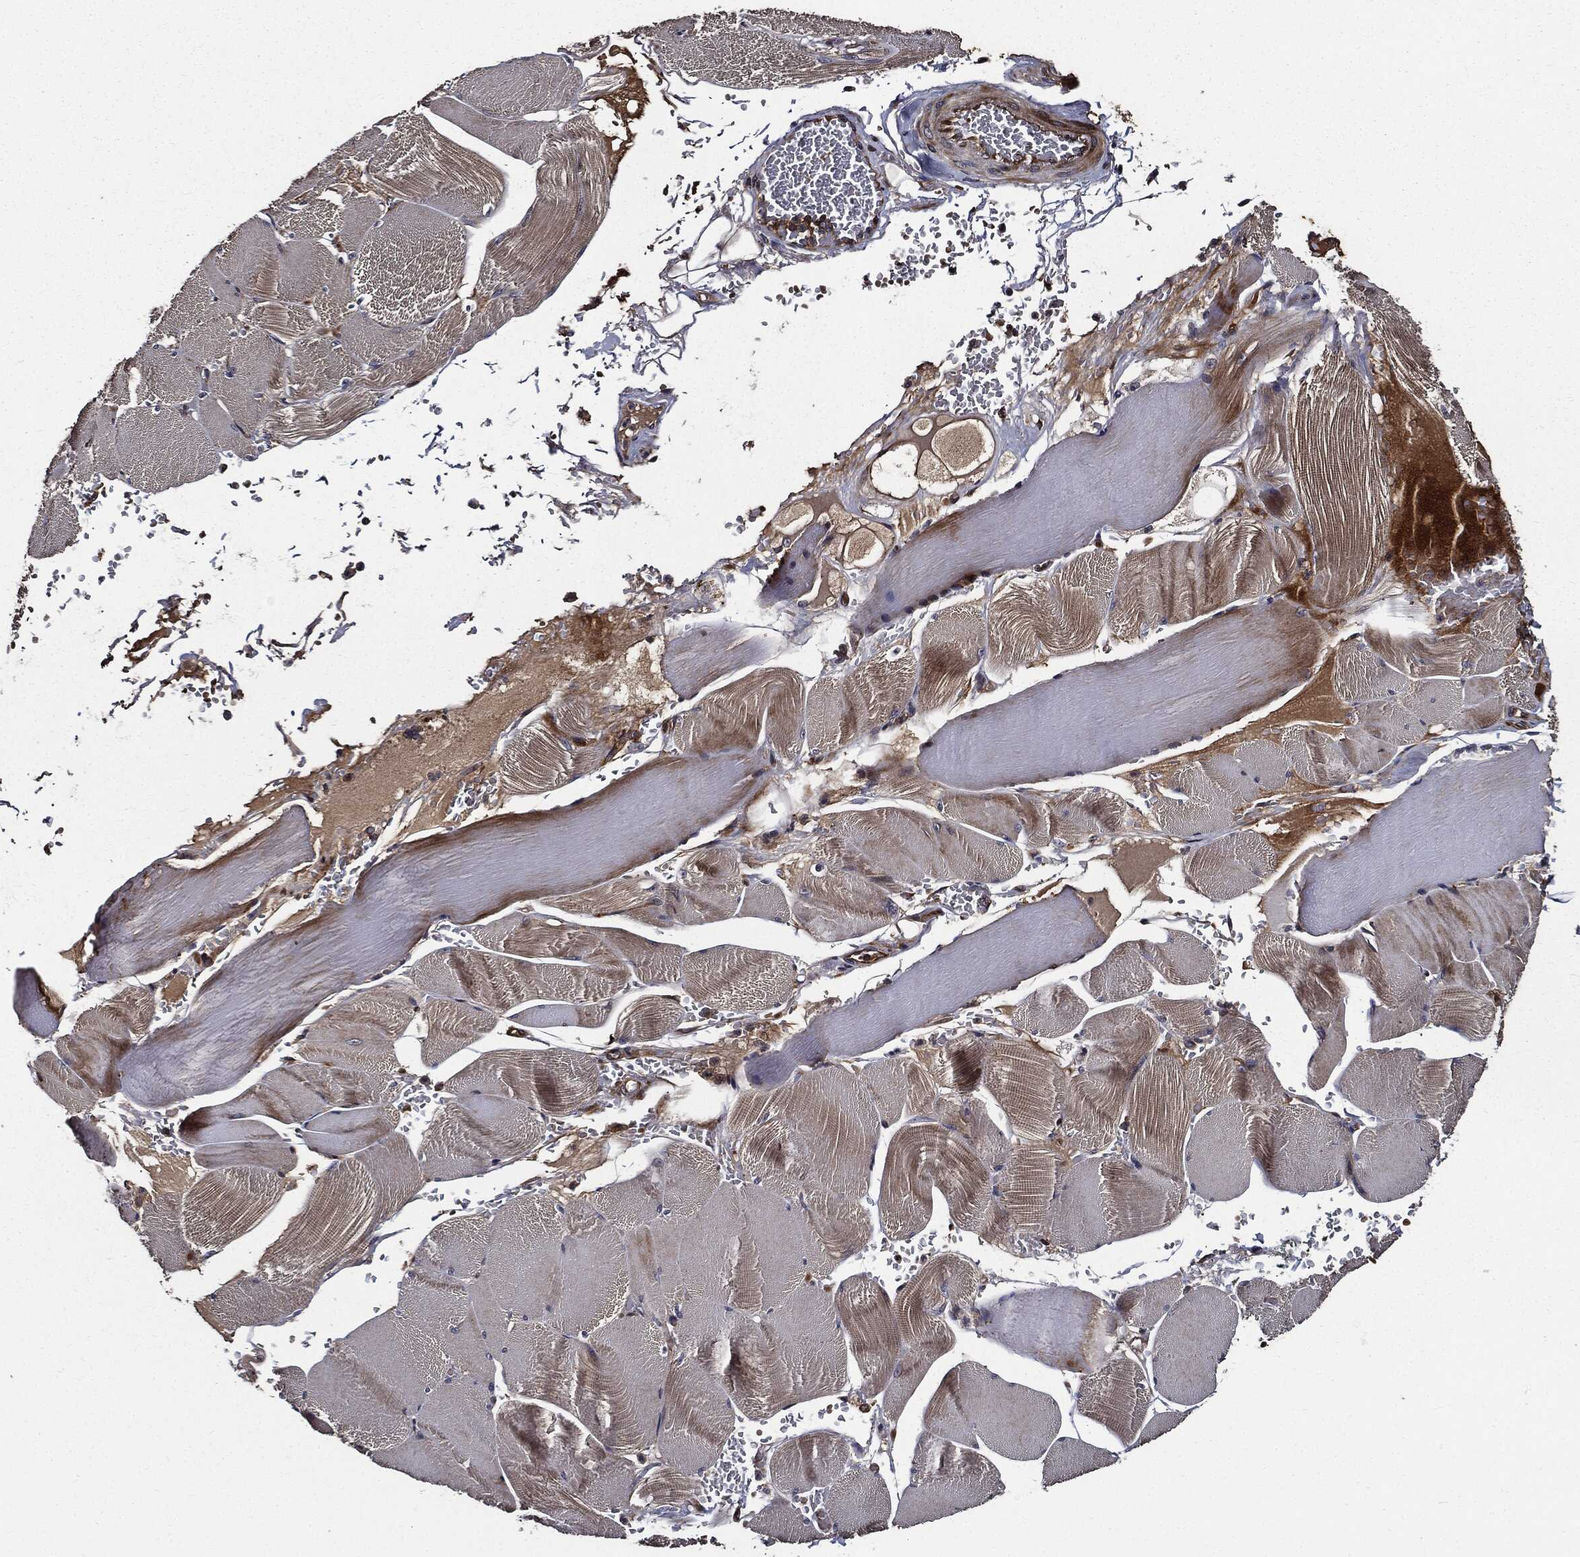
{"staining": {"intensity": "moderate", "quantity": "25%-75%", "location": "cytoplasmic/membranous"}, "tissue": "skeletal muscle", "cell_type": "Myocytes", "image_type": "normal", "snomed": [{"axis": "morphology", "description": "Normal tissue, NOS"}, {"axis": "topography", "description": "Skeletal muscle"}], "caption": "The histopathology image exhibits a brown stain indicating the presence of a protein in the cytoplasmic/membranous of myocytes in skeletal muscle. The staining is performed using DAB (3,3'-diaminobenzidine) brown chromogen to label protein expression. The nuclei are counter-stained blue using hematoxylin.", "gene": "HTT", "patient": {"sex": "male", "age": 56}}